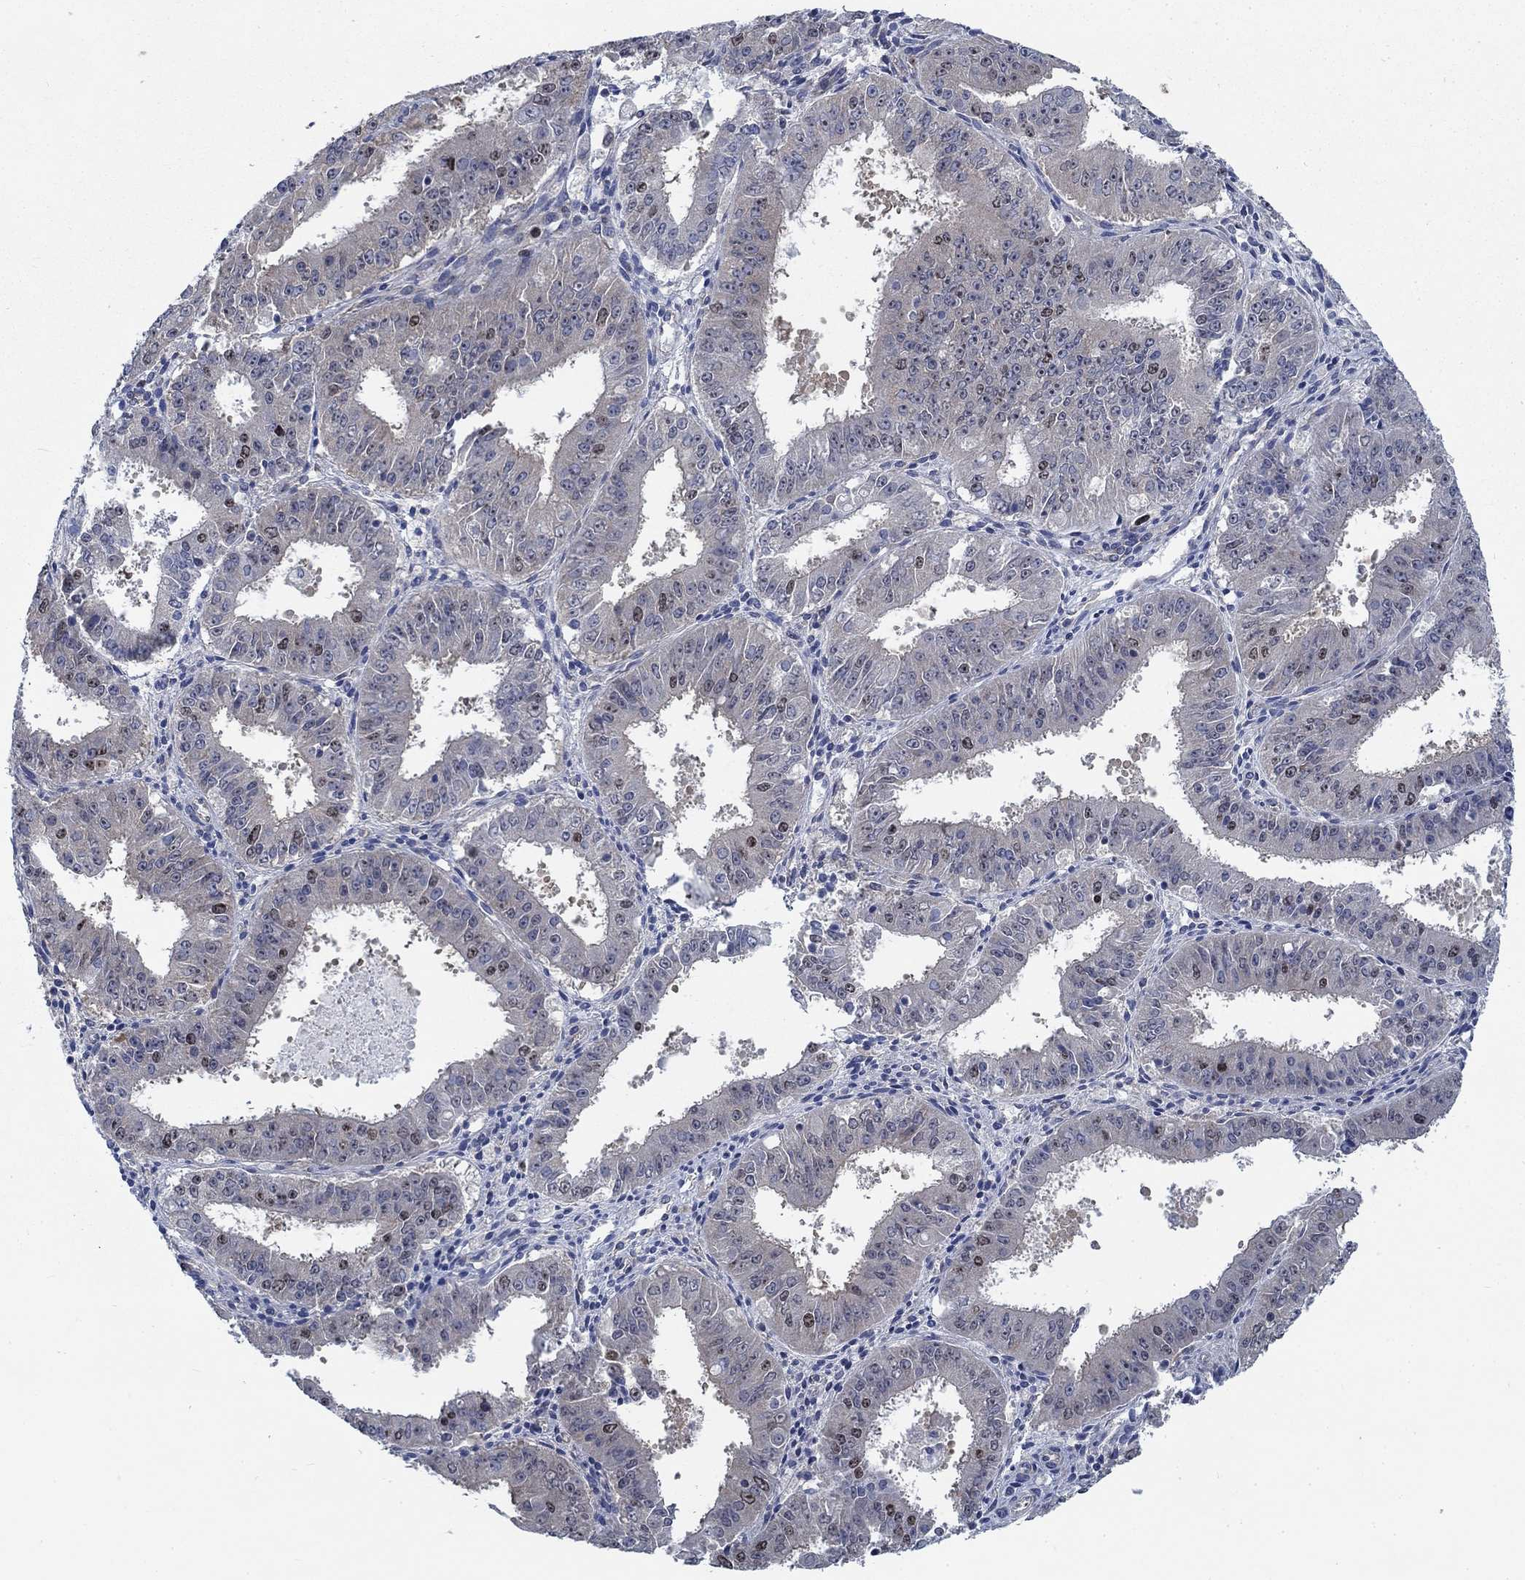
{"staining": {"intensity": "weak", "quantity": "<25%", "location": "nuclear"}, "tissue": "ovarian cancer", "cell_type": "Tumor cells", "image_type": "cancer", "snomed": [{"axis": "morphology", "description": "Carcinoma, endometroid"}, {"axis": "topography", "description": "Ovary"}], "caption": "High power microscopy histopathology image of an immunohistochemistry (IHC) image of ovarian endometroid carcinoma, revealing no significant expression in tumor cells.", "gene": "MMP24", "patient": {"sex": "female", "age": 42}}